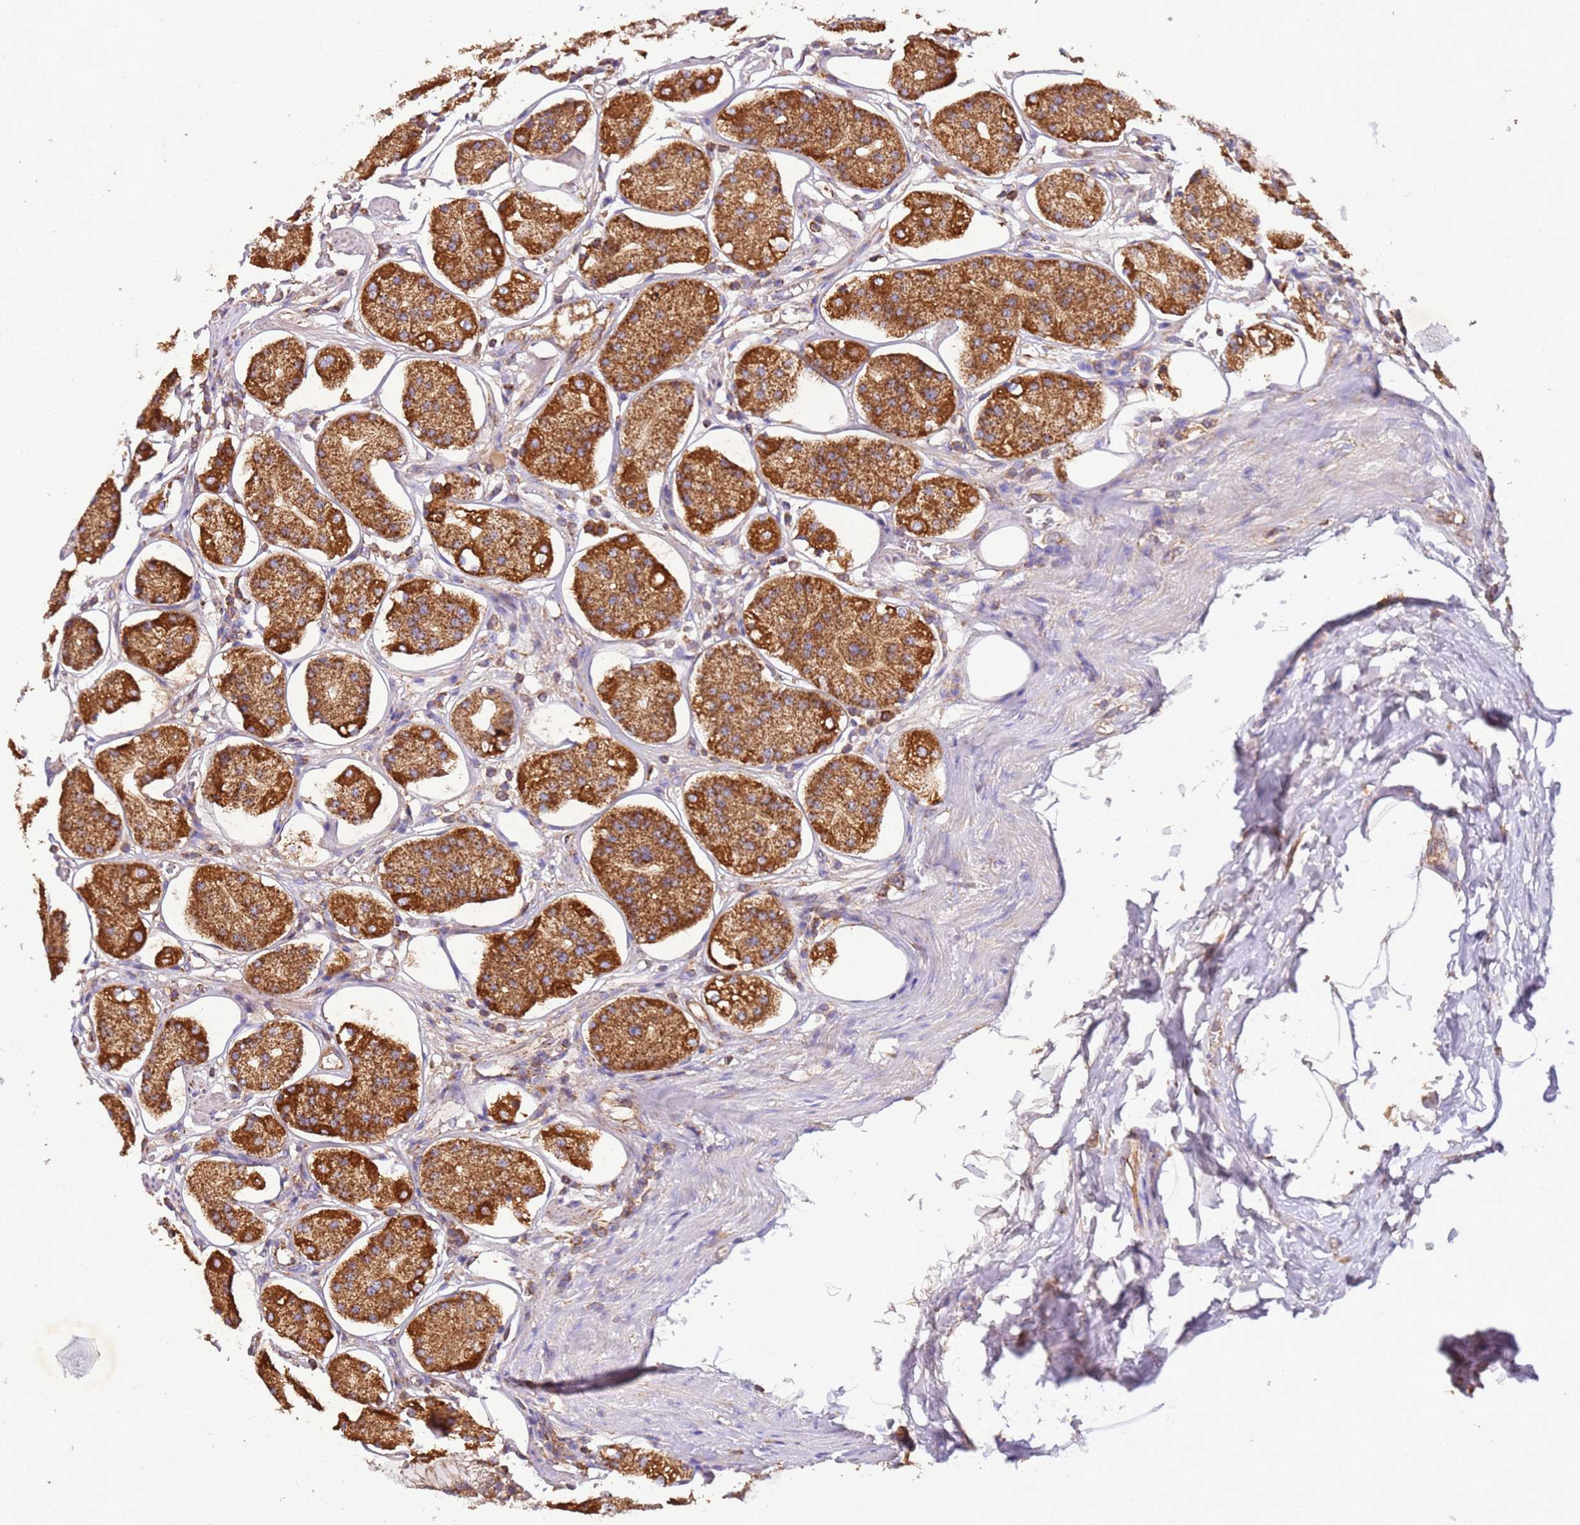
{"staining": {"intensity": "strong", "quantity": ">75%", "location": "cytoplasmic/membranous"}, "tissue": "stomach", "cell_type": "Glandular cells", "image_type": "normal", "snomed": [{"axis": "morphology", "description": "Normal tissue, NOS"}, {"axis": "topography", "description": "Stomach, lower"}], "caption": "Immunohistochemistry (DAB) staining of unremarkable human stomach exhibits strong cytoplasmic/membranous protein staining in about >75% of glandular cells.", "gene": "RMND5A", "patient": {"sex": "female", "age": 56}}